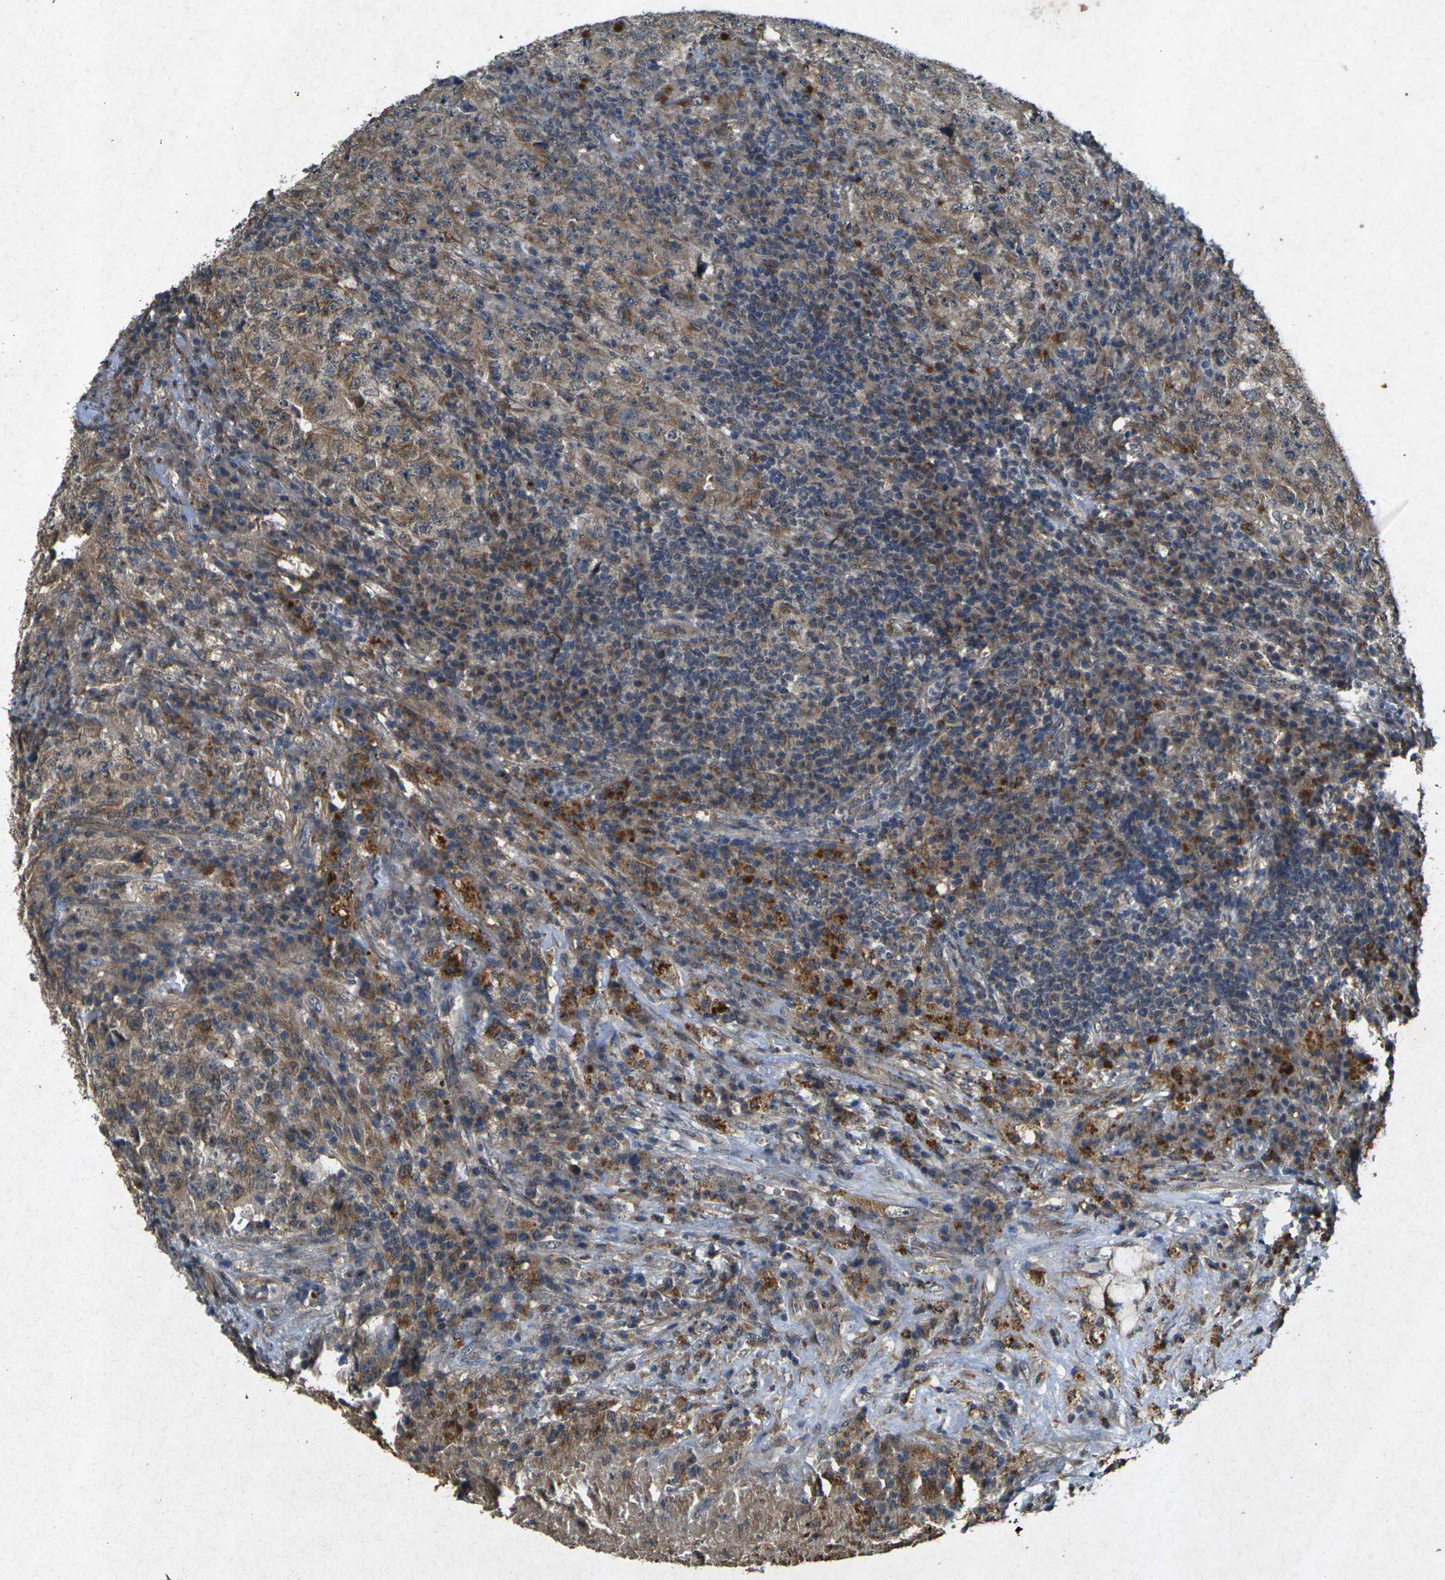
{"staining": {"intensity": "moderate", "quantity": ">75%", "location": "cytoplasmic/membranous"}, "tissue": "testis cancer", "cell_type": "Tumor cells", "image_type": "cancer", "snomed": [{"axis": "morphology", "description": "Necrosis, NOS"}, {"axis": "morphology", "description": "Carcinoma, Embryonal, NOS"}, {"axis": "topography", "description": "Testis"}], "caption": "Human testis cancer (embryonal carcinoma) stained with a brown dye displays moderate cytoplasmic/membranous positive staining in approximately >75% of tumor cells.", "gene": "RGMA", "patient": {"sex": "male", "age": 19}}